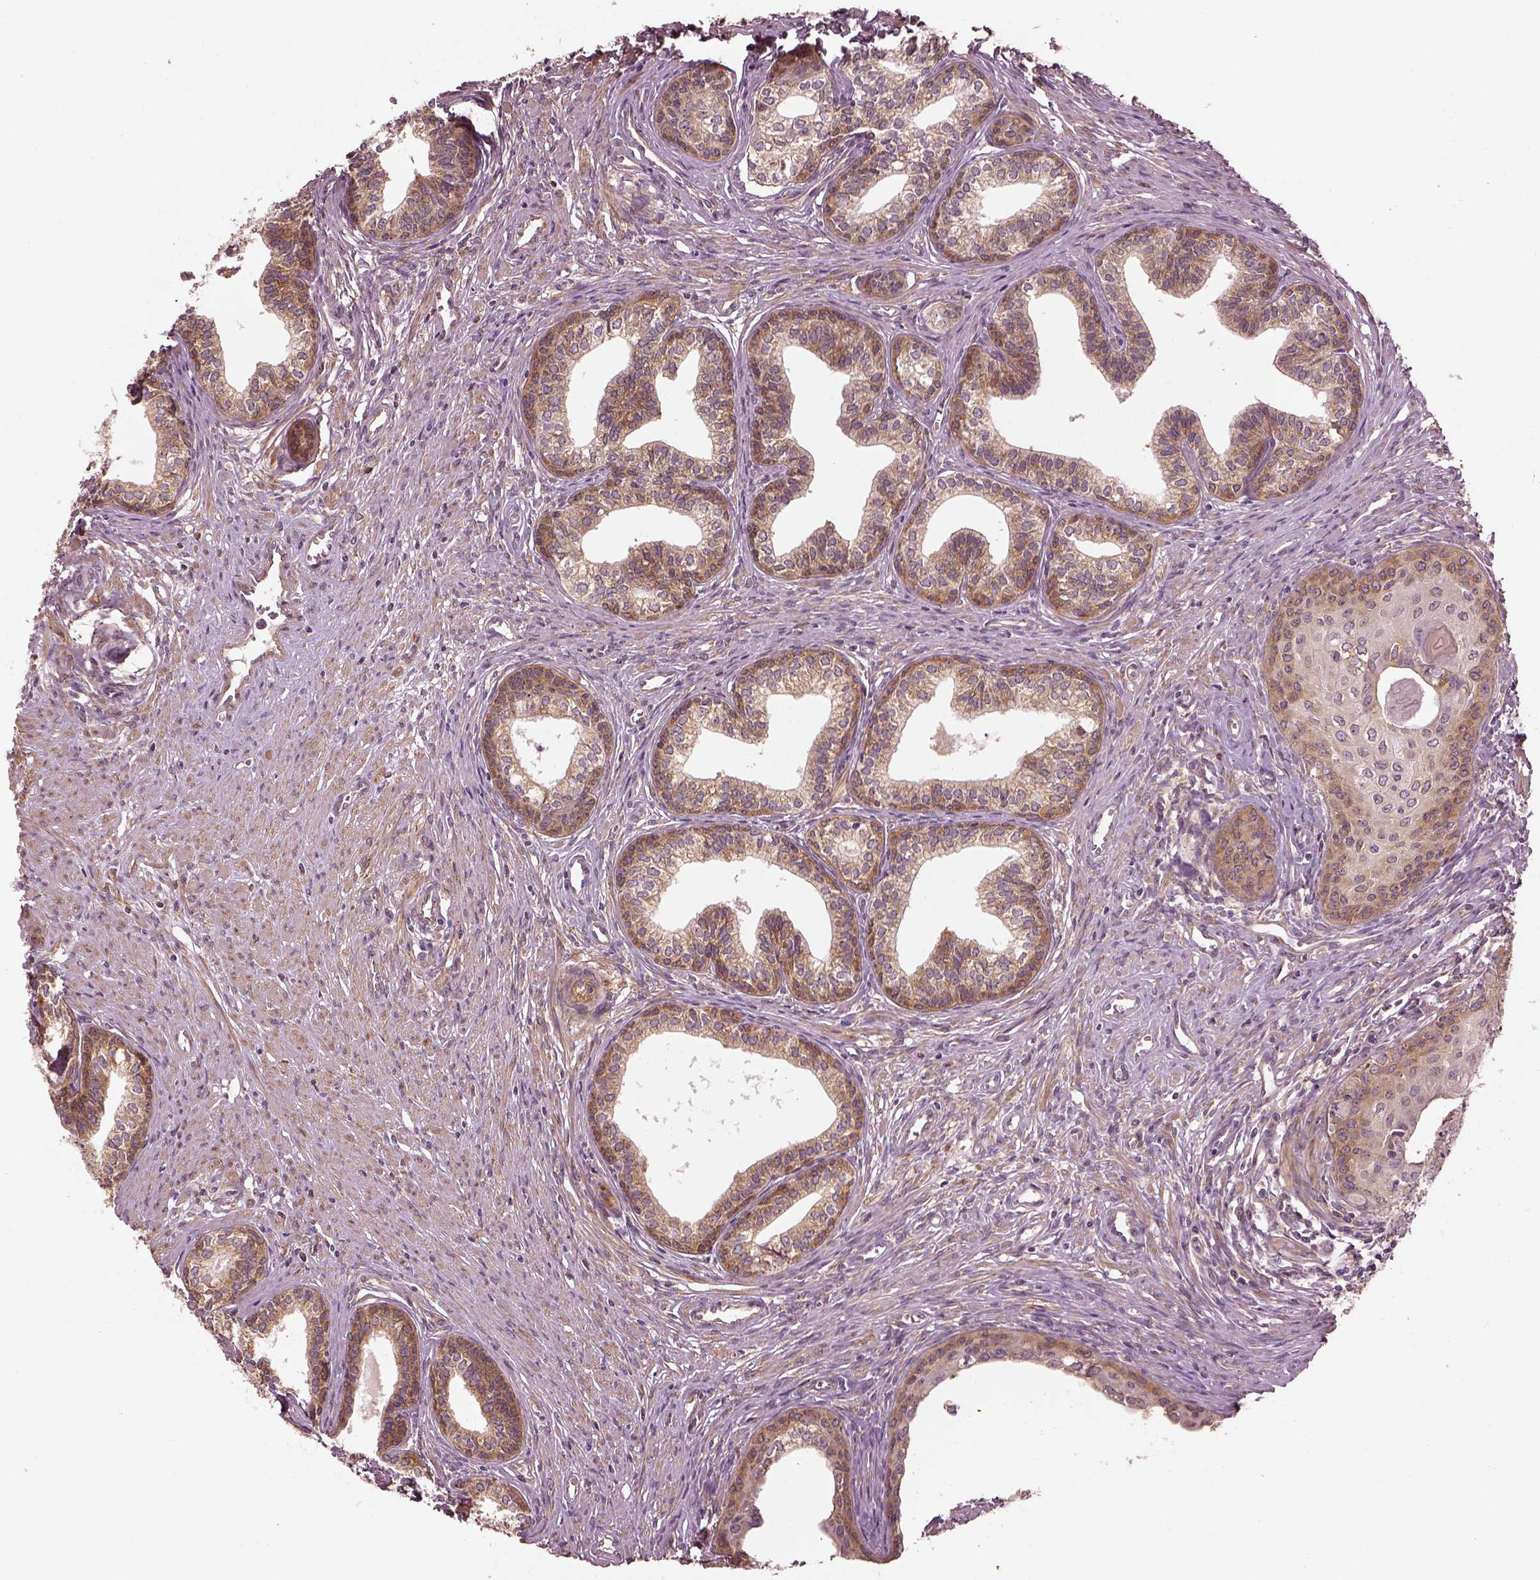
{"staining": {"intensity": "moderate", "quantity": "25%-75%", "location": "cytoplasmic/membranous"}, "tissue": "prostate", "cell_type": "Glandular cells", "image_type": "normal", "snomed": [{"axis": "morphology", "description": "Normal tissue, NOS"}, {"axis": "topography", "description": "Prostate"}], "caption": "Brown immunohistochemical staining in unremarkable human prostate exhibits moderate cytoplasmic/membranous positivity in approximately 25%-75% of glandular cells. The staining is performed using DAB (3,3'-diaminobenzidine) brown chromogen to label protein expression. The nuclei are counter-stained blue using hematoxylin.", "gene": "LSM14A", "patient": {"sex": "male", "age": 60}}